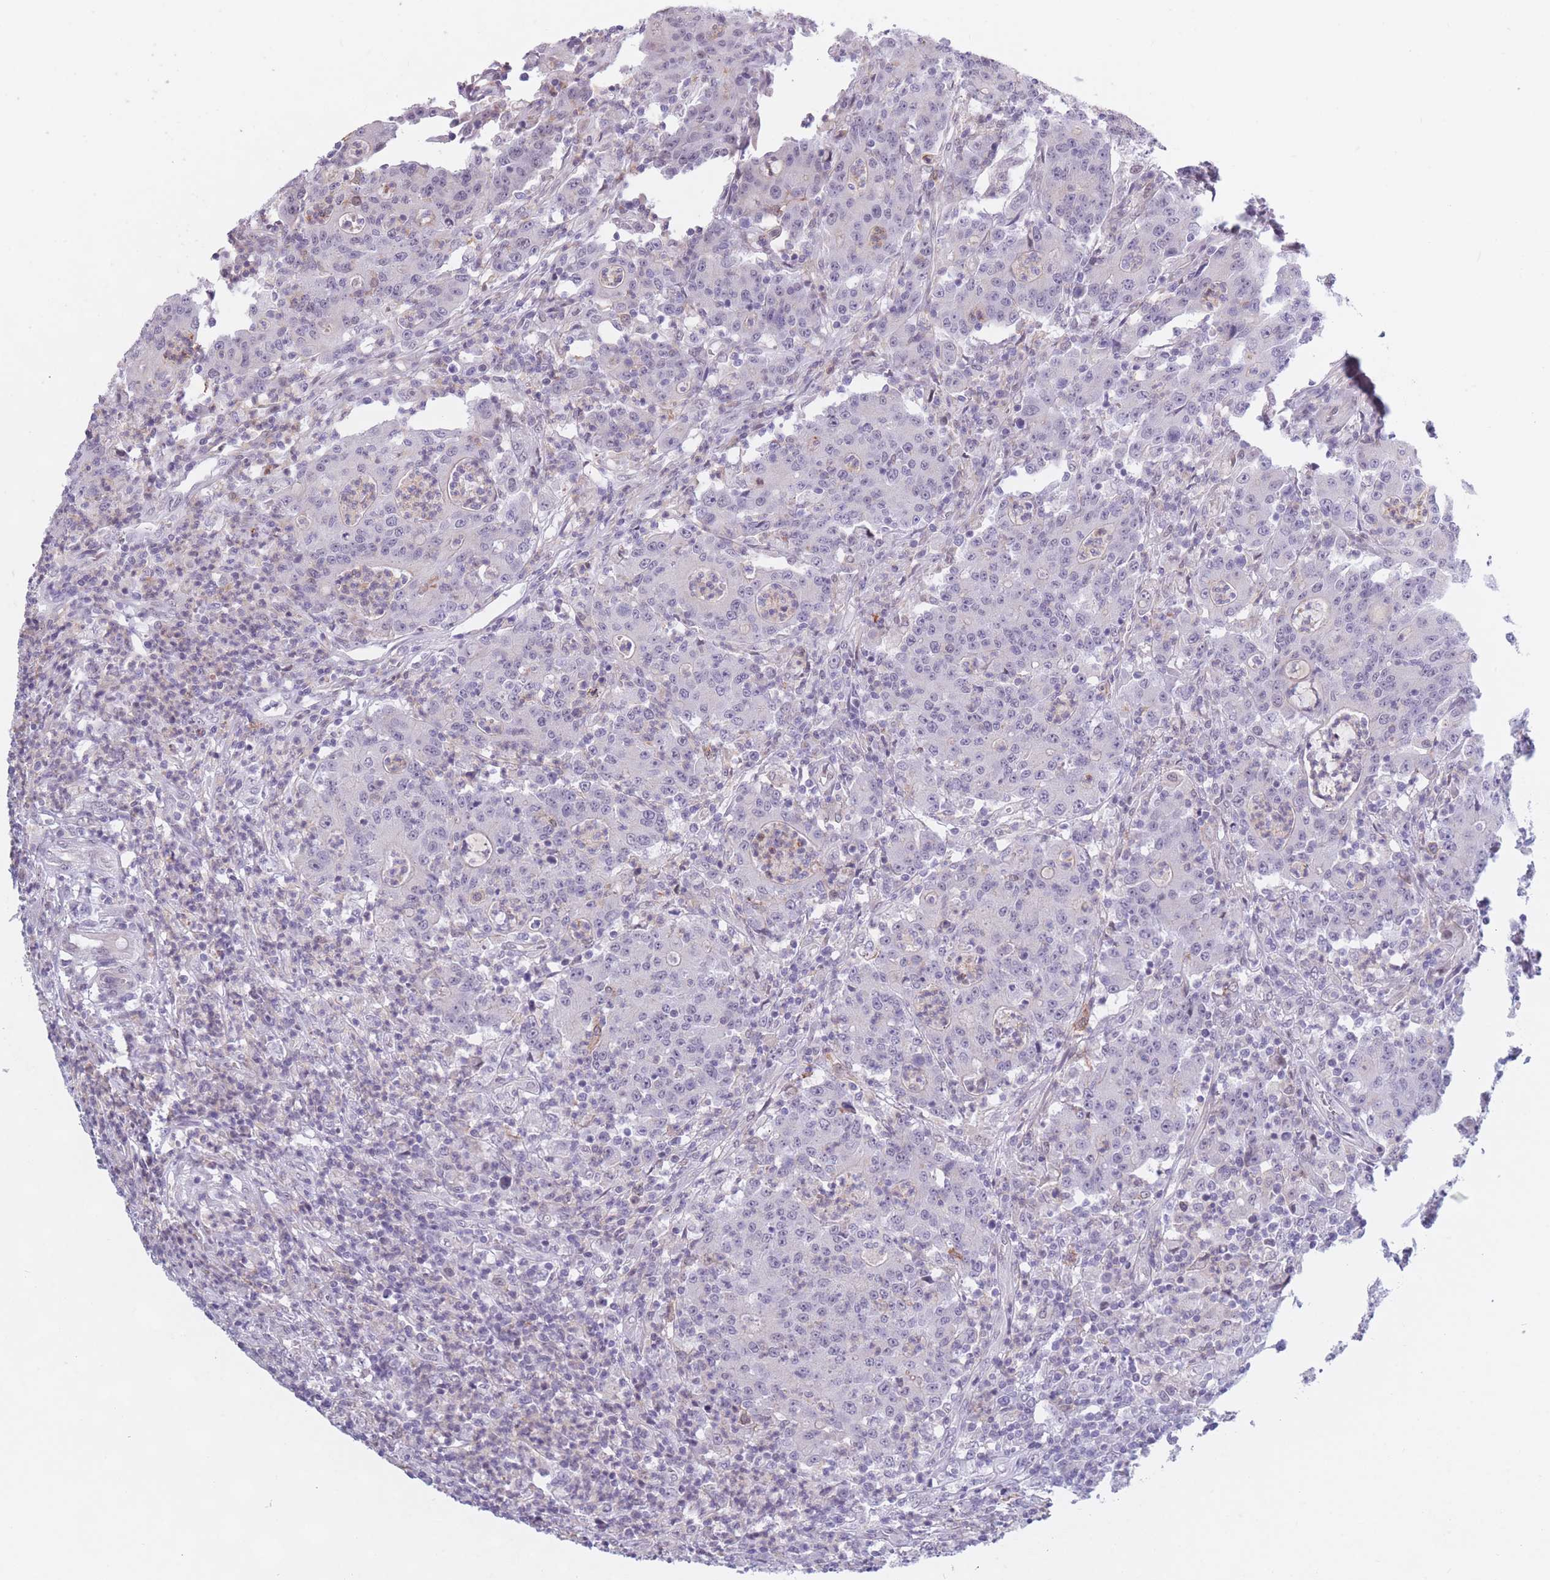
{"staining": {"intensity": "negative", "quantity": "none", "location": "none"}, "tissue": "colorectal cancer", "cell_type": "Tumor cells", "image_type": "cancer", "snomed": [{"axis": "morphology", "description": "Adenocarcinoma, NOS"}, {"axis": "topography", "description": "Colon"}], "caption": "An image of human colorectal cancer is negative for staining in tumor cells. (Stains: DAB (3,3'-diaminobenzidine) immunohistochemistry (IHC) with hematoxylin counter stain, Microscopy: brightfield microscopy at high magnification).", "gene": "PODXL", "patient": {"sex": "male", "age": 83}}